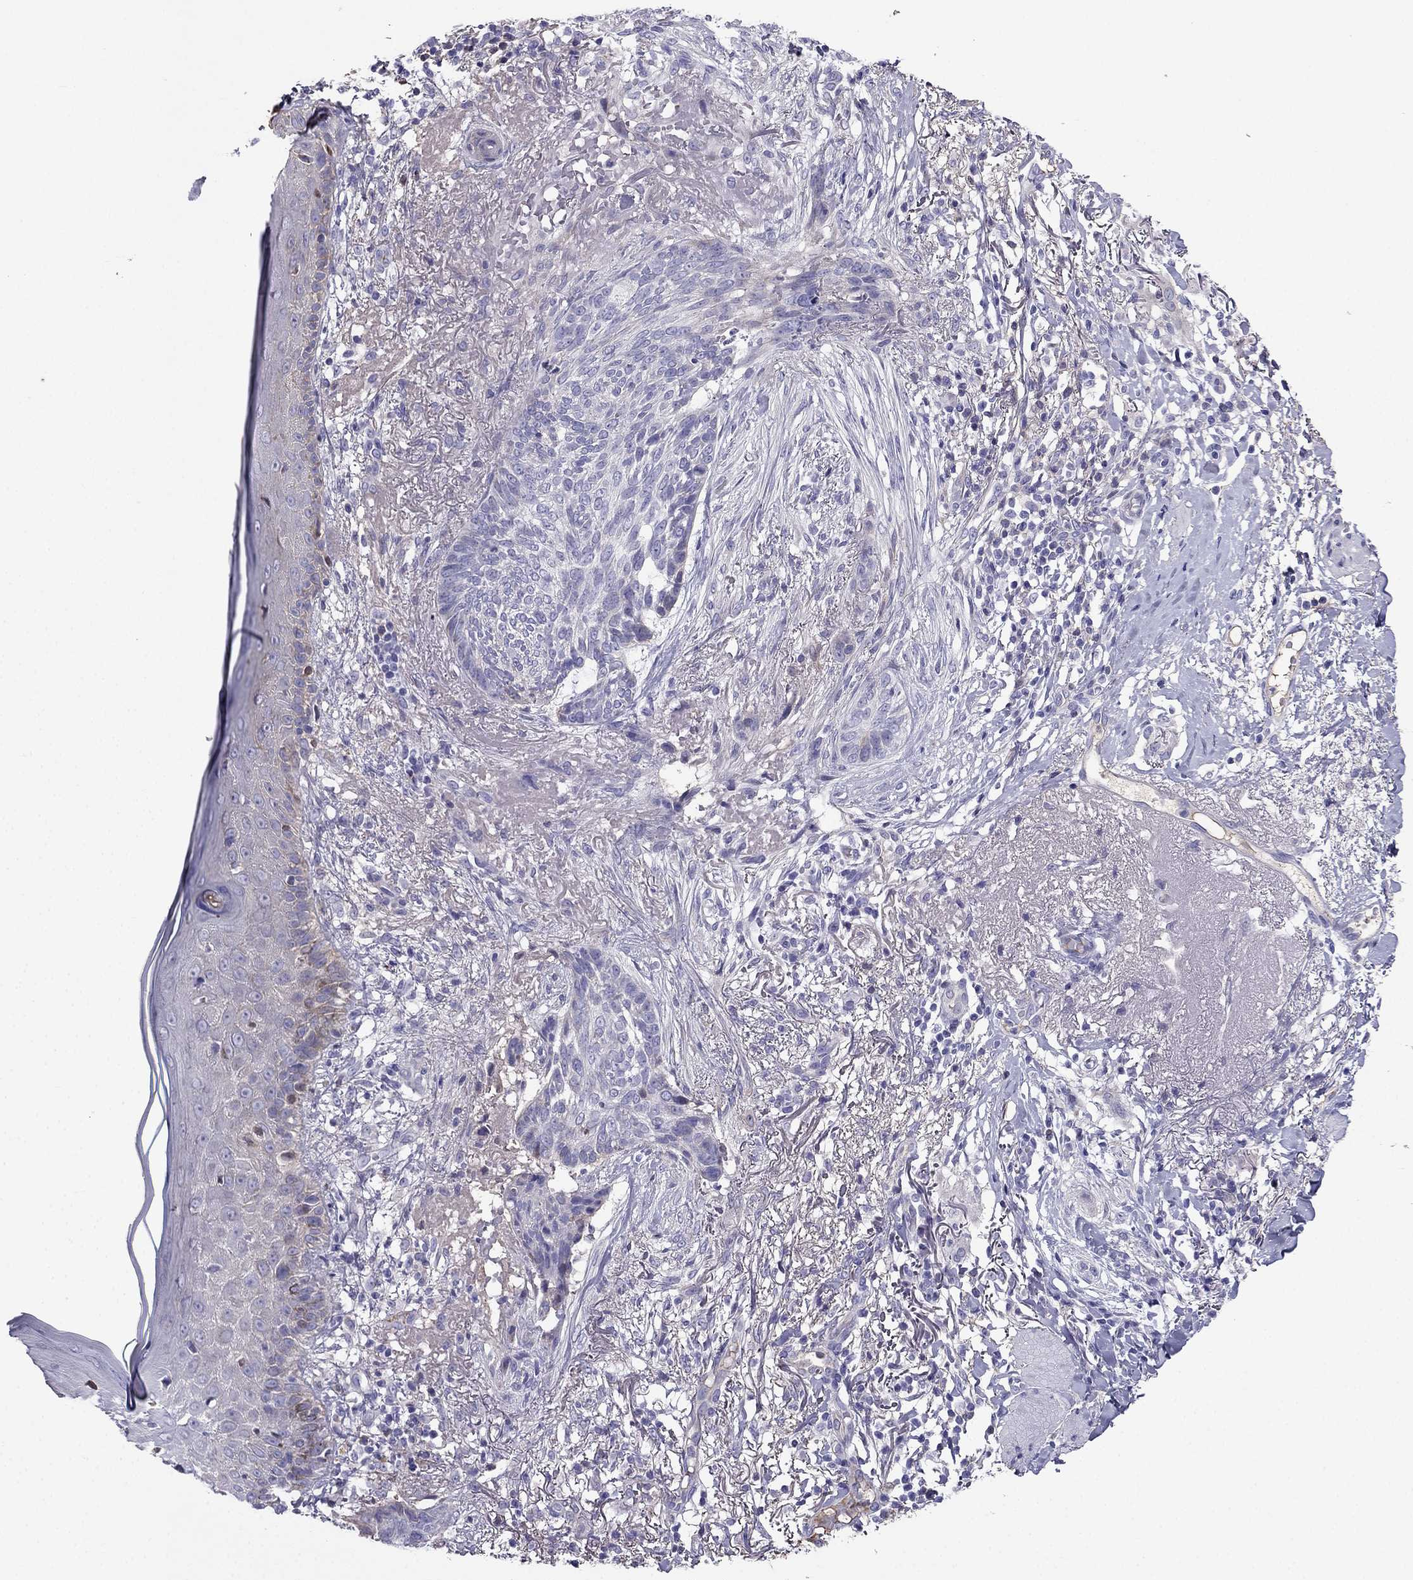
{"staining": {"intensity": "negative", "quantity": "none", "location": "none"}, "tissue": "skin cancer", "cell_type": "Tumor cells", "image_type": "cancer", "snomed": [{"axis": "morphology", "description": "Normal tissue, NOS"}, {"axis": "morphology", "description": "Basal cell carcinoma"}, {"axis": "topography", "description": "Skin"}], "caption": "DAB immunohistochemical staining of skin basal cell carcinoma reveals no significant staining in tumor cells.", "gene": "TBC1D21", "patient": {"sex": "male", "age": 84}}